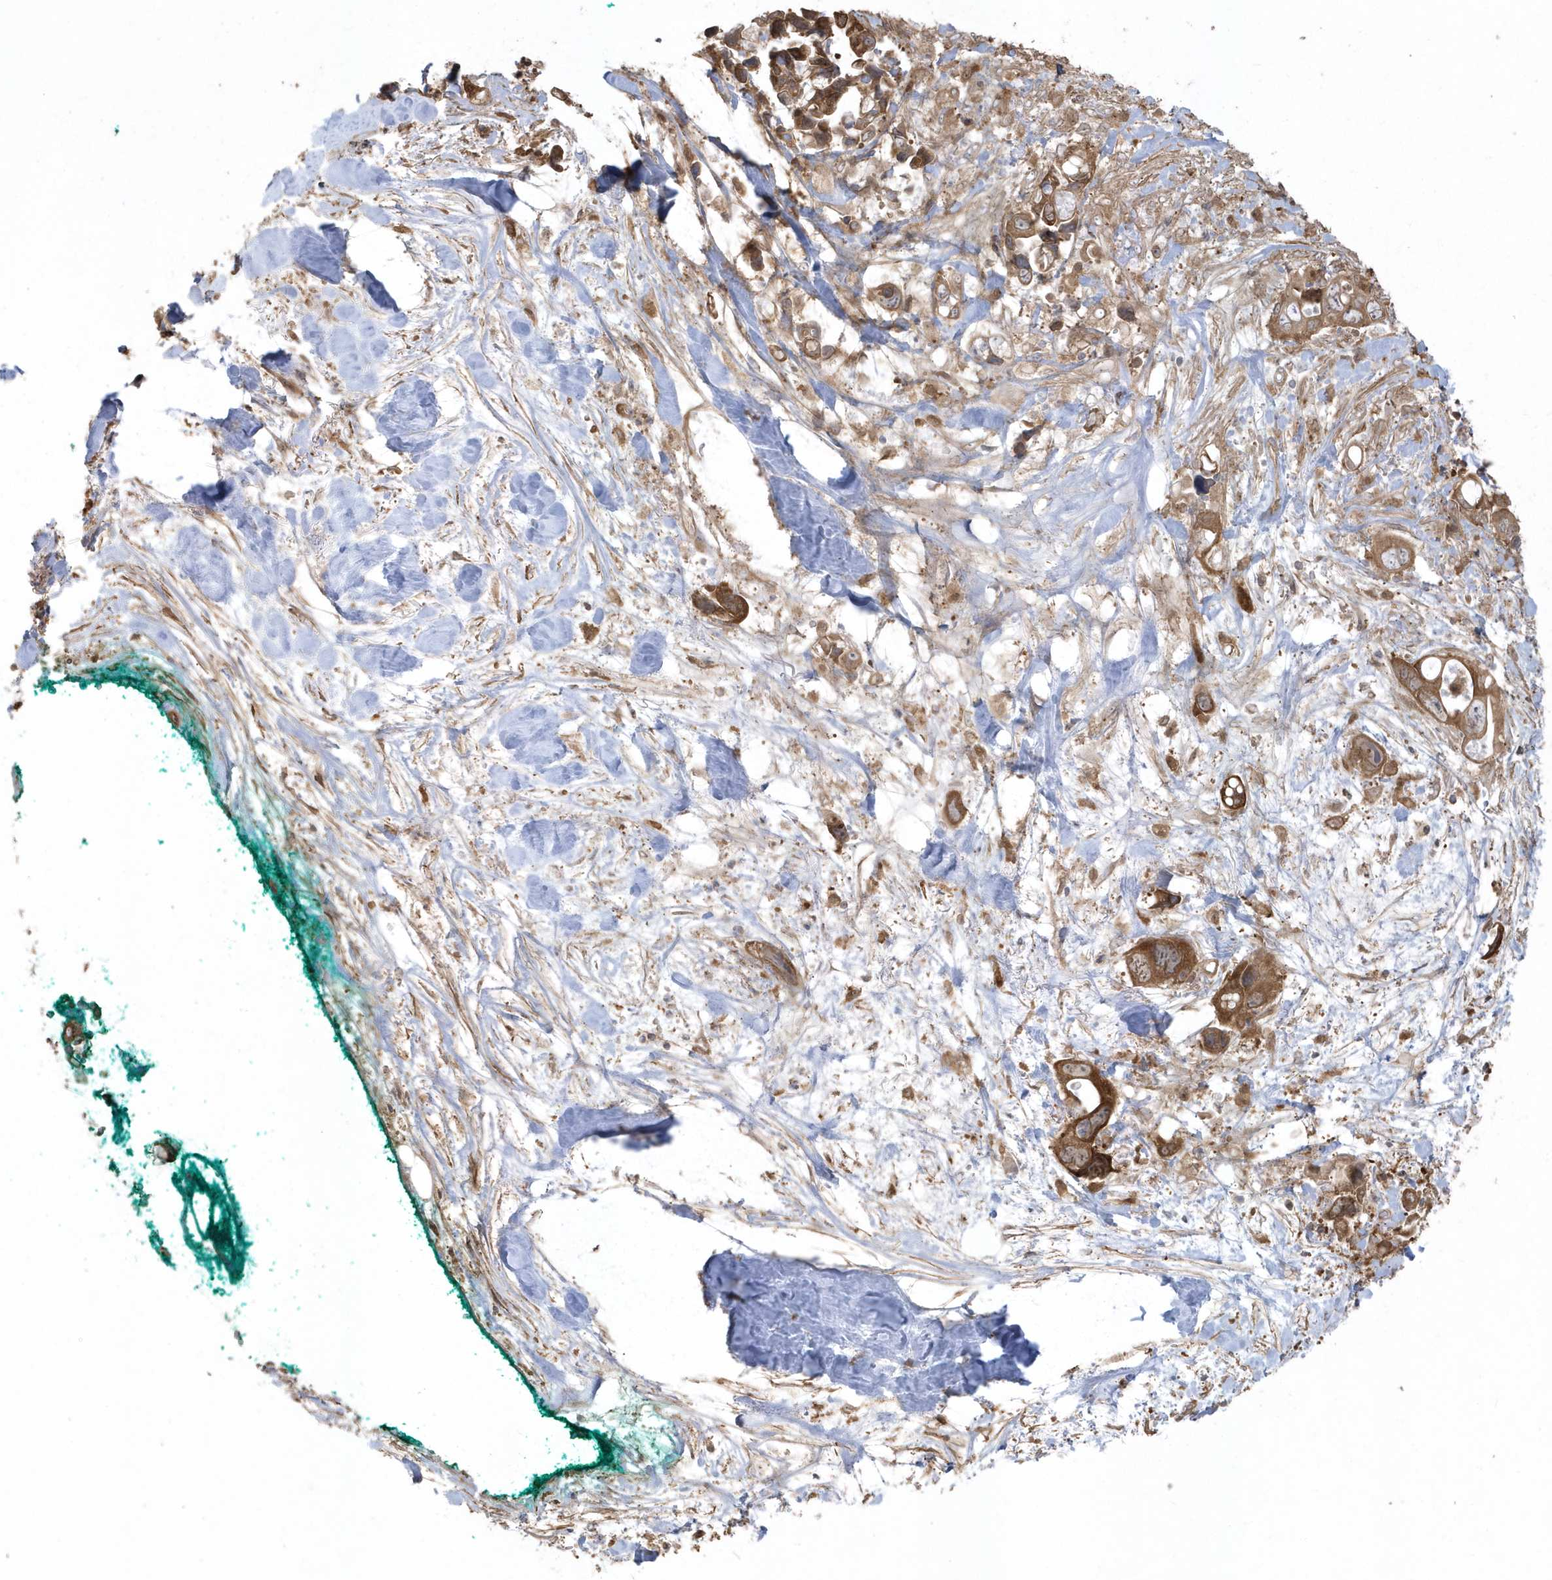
{"staining": {"intensity": "strong", "quantity": ">75%", "location": "cytoplasmic/membranous"}, "tissue": "pancreatic cancer", "cell_type": "Tumor cells", "image_type": "cancer", "snomed": [{"axis": "morphology", "description": "Adenocarcinoma, NOS"}, {"axis": "topography", "description": "Pancreas"}], "caption": "Immunohistochemical staining of pancreatic adenocarcinoma displays high levels of strong cytoplasmic/membranous positivity in approximately >75% of tumor cells. (brown staining indicates protein expression, while blue staining denotes nuclei).", "gene": "HNMT", "patient": {"sex": "female", "age": 72}}